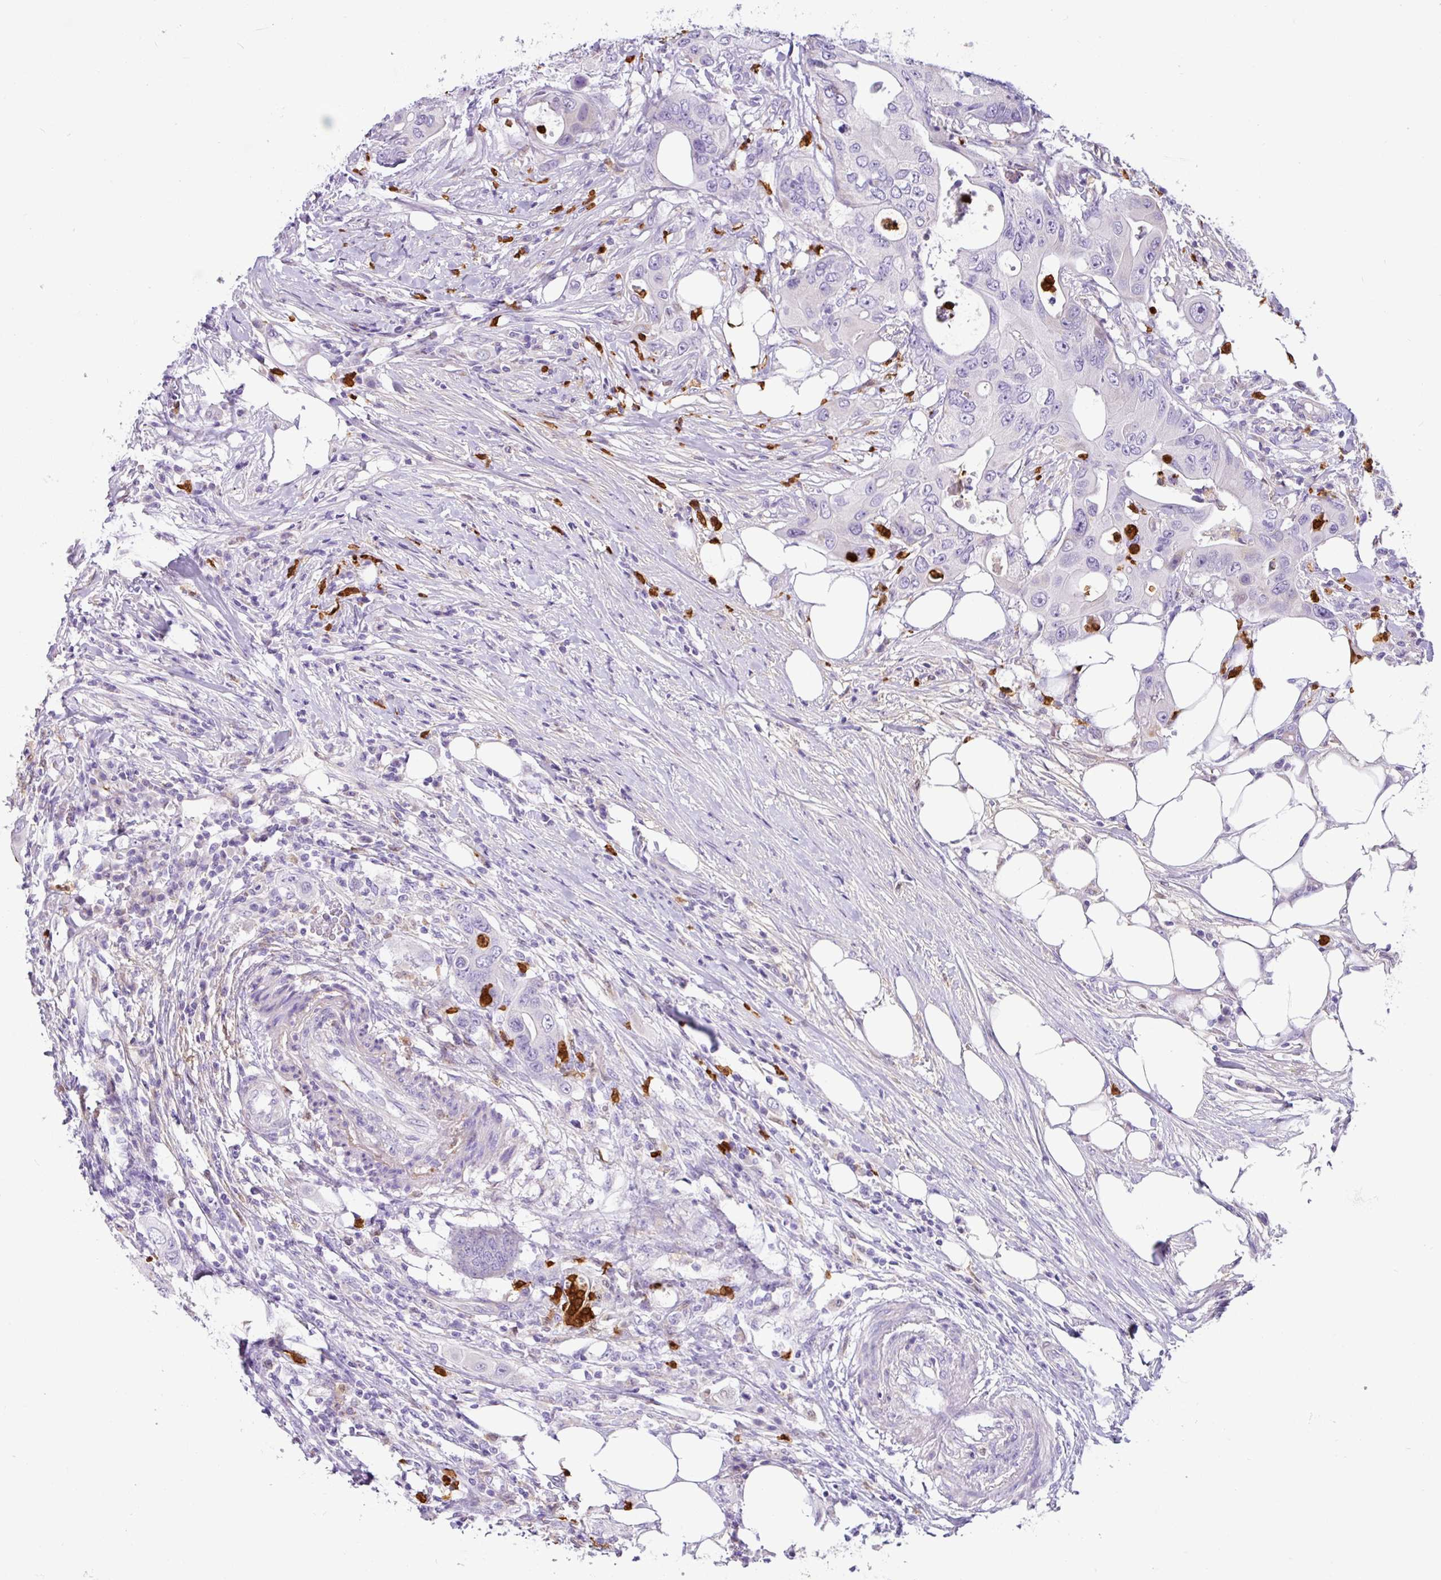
{"staining": {"intensity": "negative", "quantity": "none", "location": "none"}, "tissue": "colorectal cancer", "cell_type": "Tumor cells", "image_type": "cancer", "snomed": [{"axis": "morphology", "description": "Adenocarcinoma, NOS"}, {"axis": "topography", "description": "Colon"}], "caption": "A photomicrograph of adenocarcinoma (colorectal) stained for a protein demonstrates no brown staining in tumor cells.", "gene": "SH2D3C", "patient": {"sex": "male", "age": 71}}